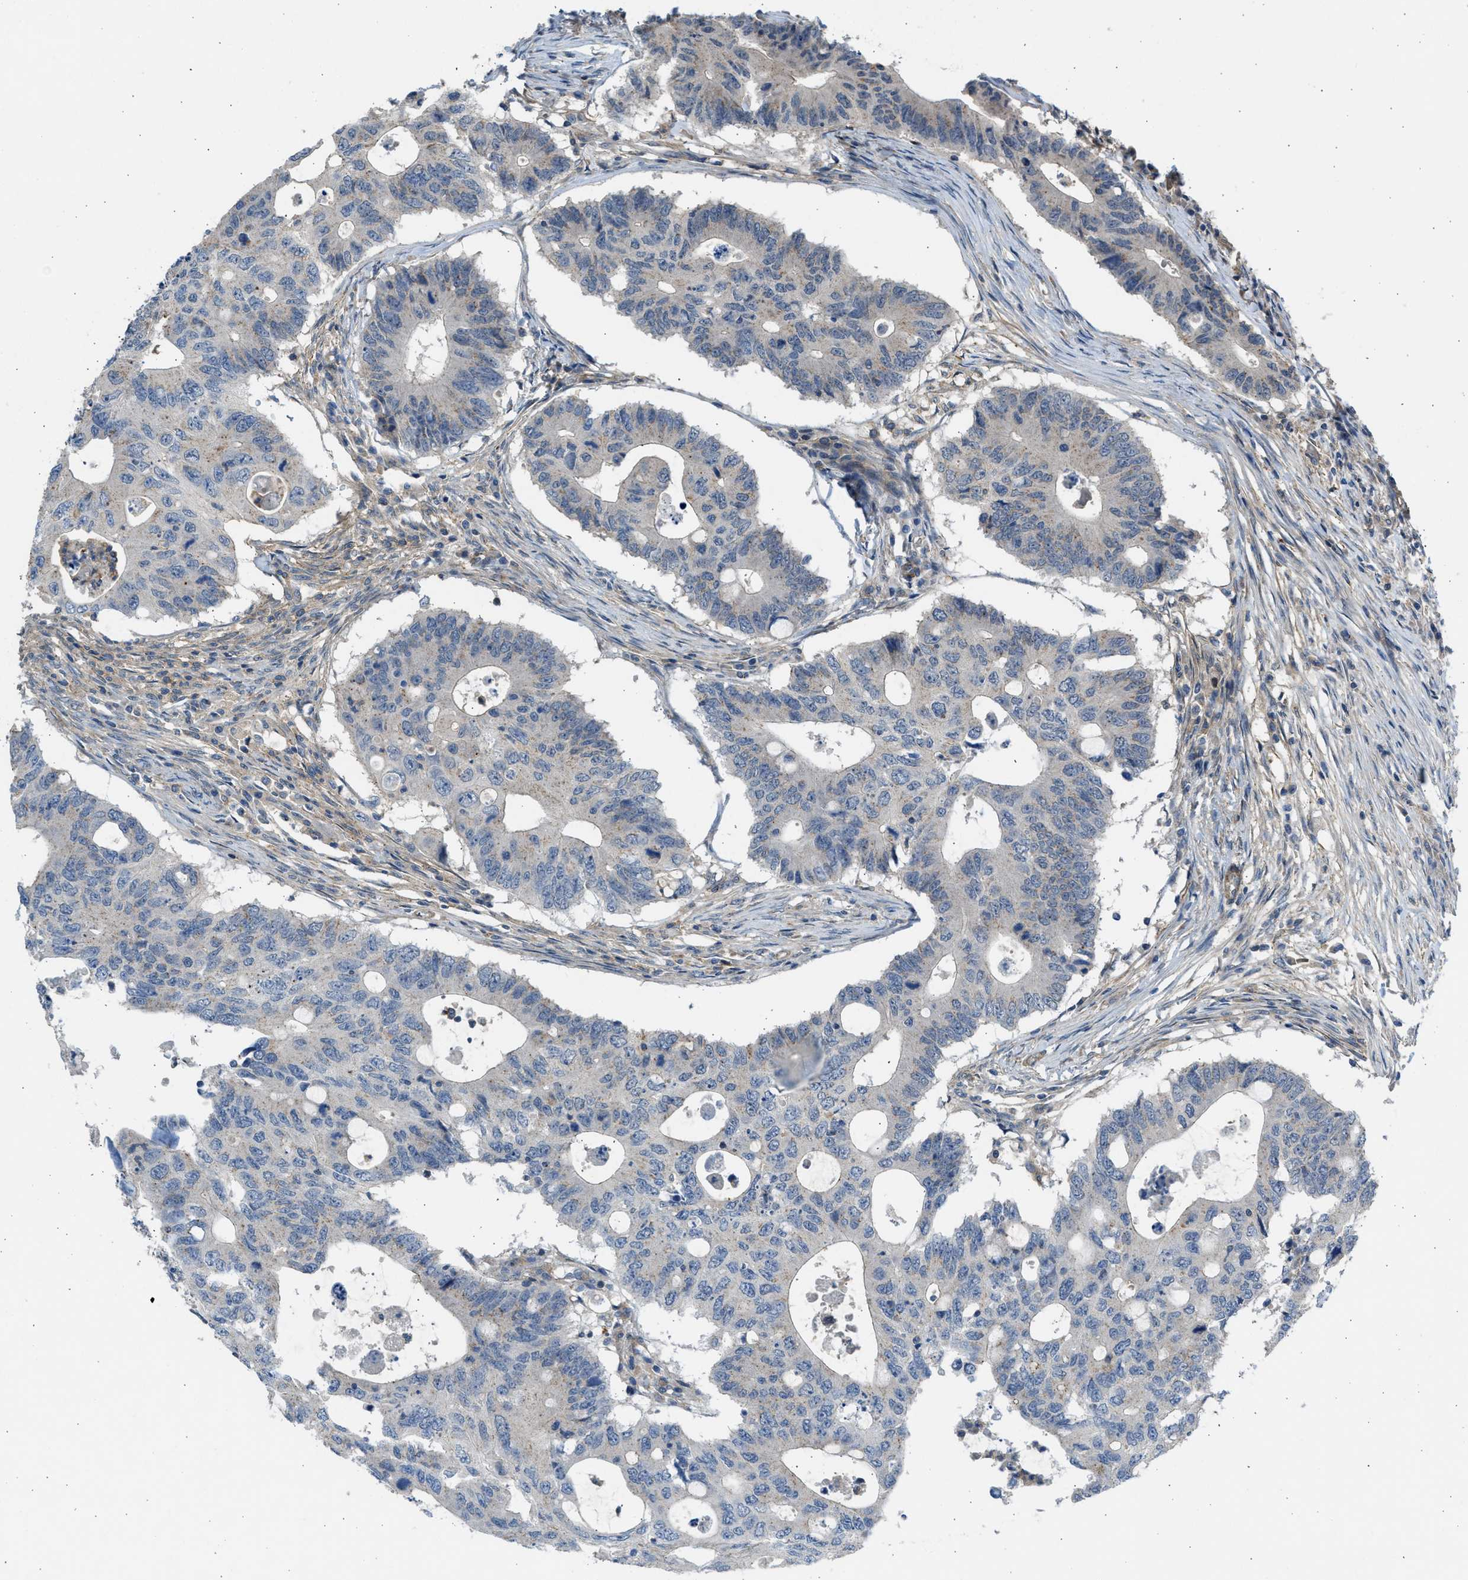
{"staining": {"intensity": "negative", "quantity": "none", "location": "none"}, "tissue": "colorectal cancer", "cell_type": "Tumor cells", "image_type": "cancer", "snomed": [{"axis": "morphology", "description": "Adenocarcinoma, NOS"}, {"axis": "topography", "description": "Colon"}], "caption": "DAB (3,3'-diaminobenzidine) immunohistochemical staining of colorectal cancer (adenocarcinoma) shows no significant expression in tumor cells. (Stains: DAB immunohistochemistry with hematoxylin counter stain, Microscopy: brightfield microscopy at high magnification).", "gene": "PCNX3", "patient": {"sex": "male", "age": 71}}